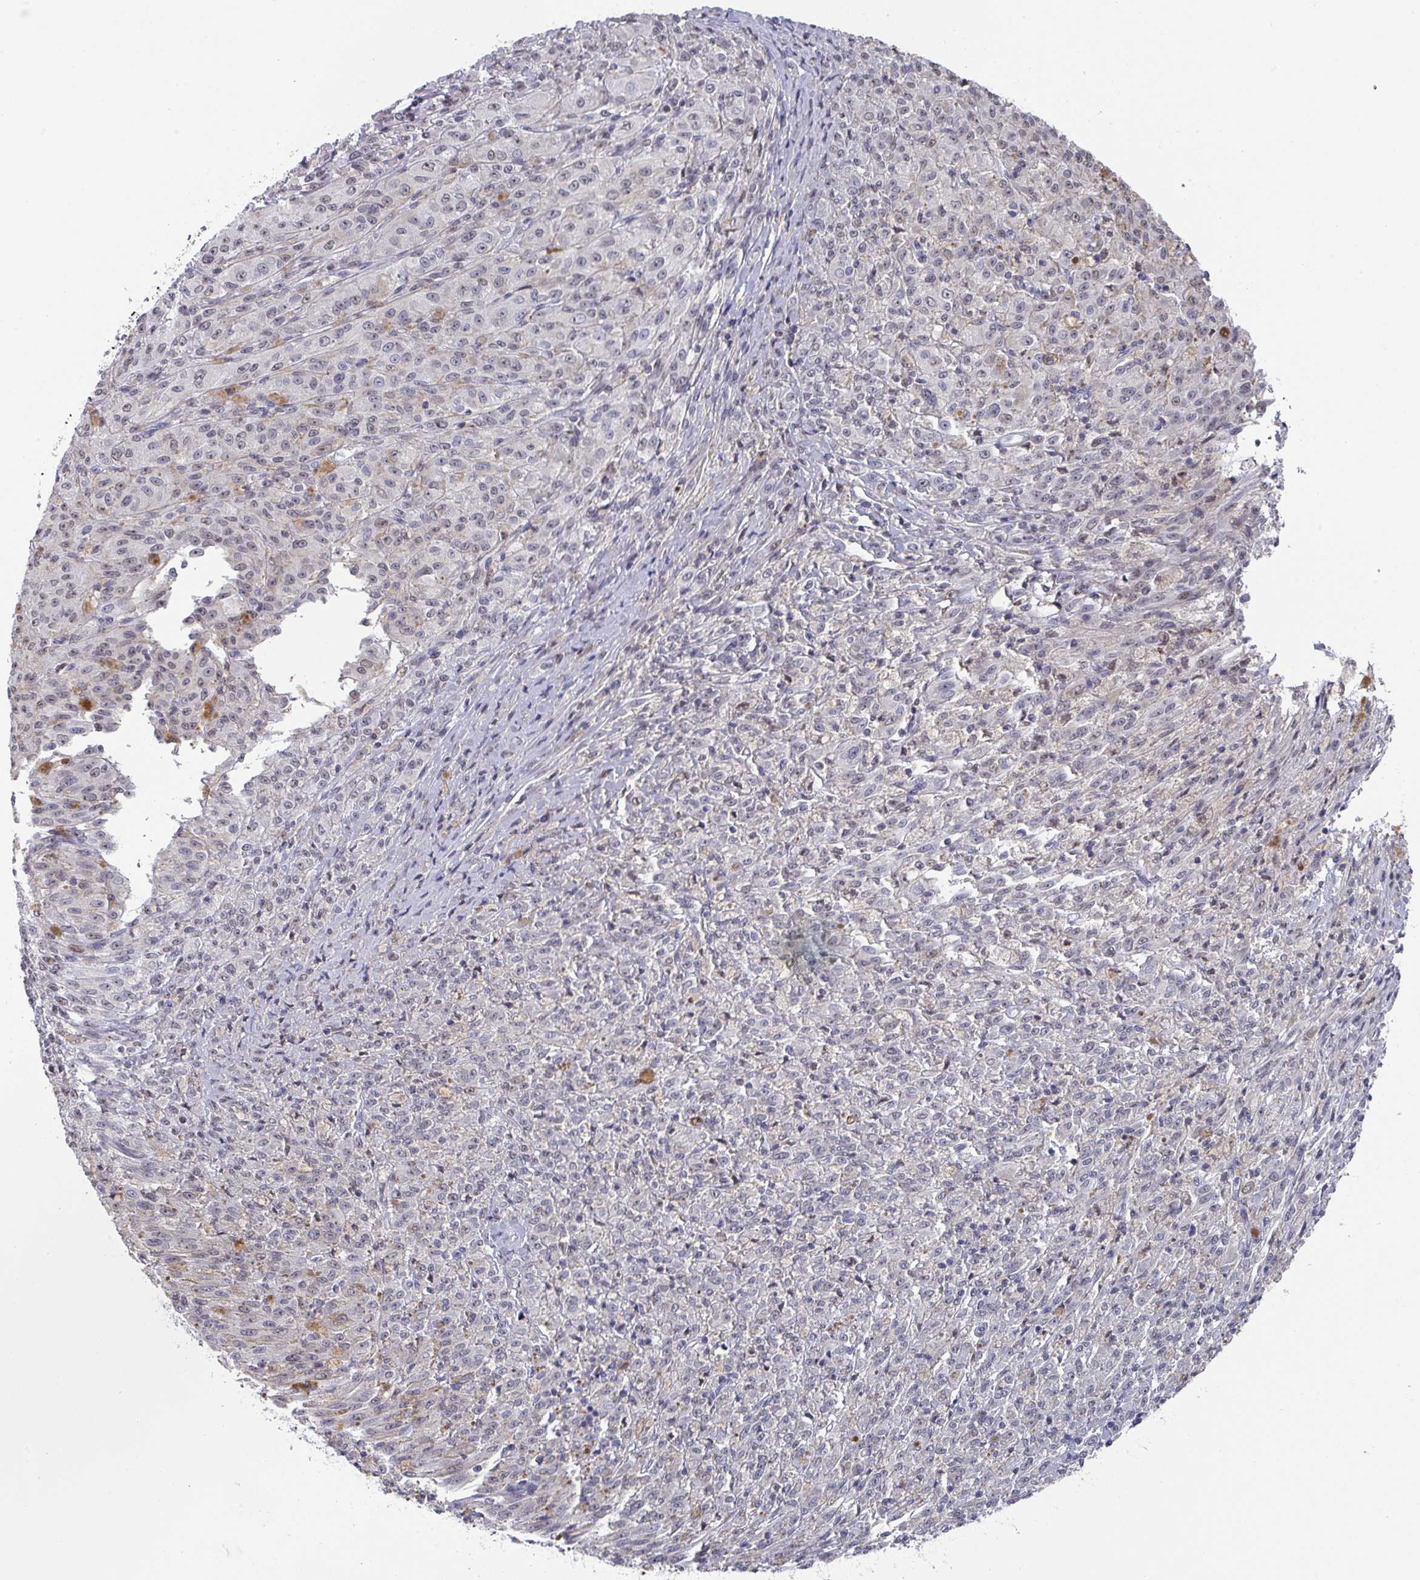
{"staining": {"intensity": "negative", "quantity": "none", "location": "none"}, "tissue": "melanoma", "cell_type": "Tumor cells", "image_type": "cancer", "snomed": [{"axis": "morphology", "description": "Malignant melanoma, NOS"}, {"axis": "topography", "description": "Skin"}], "caption": "Human melanoma stained for a protein using IHC demonstrates no expression in tumor cells.", "gene": "ZNF654", "patient": {"sex": "female", "age": 52}}